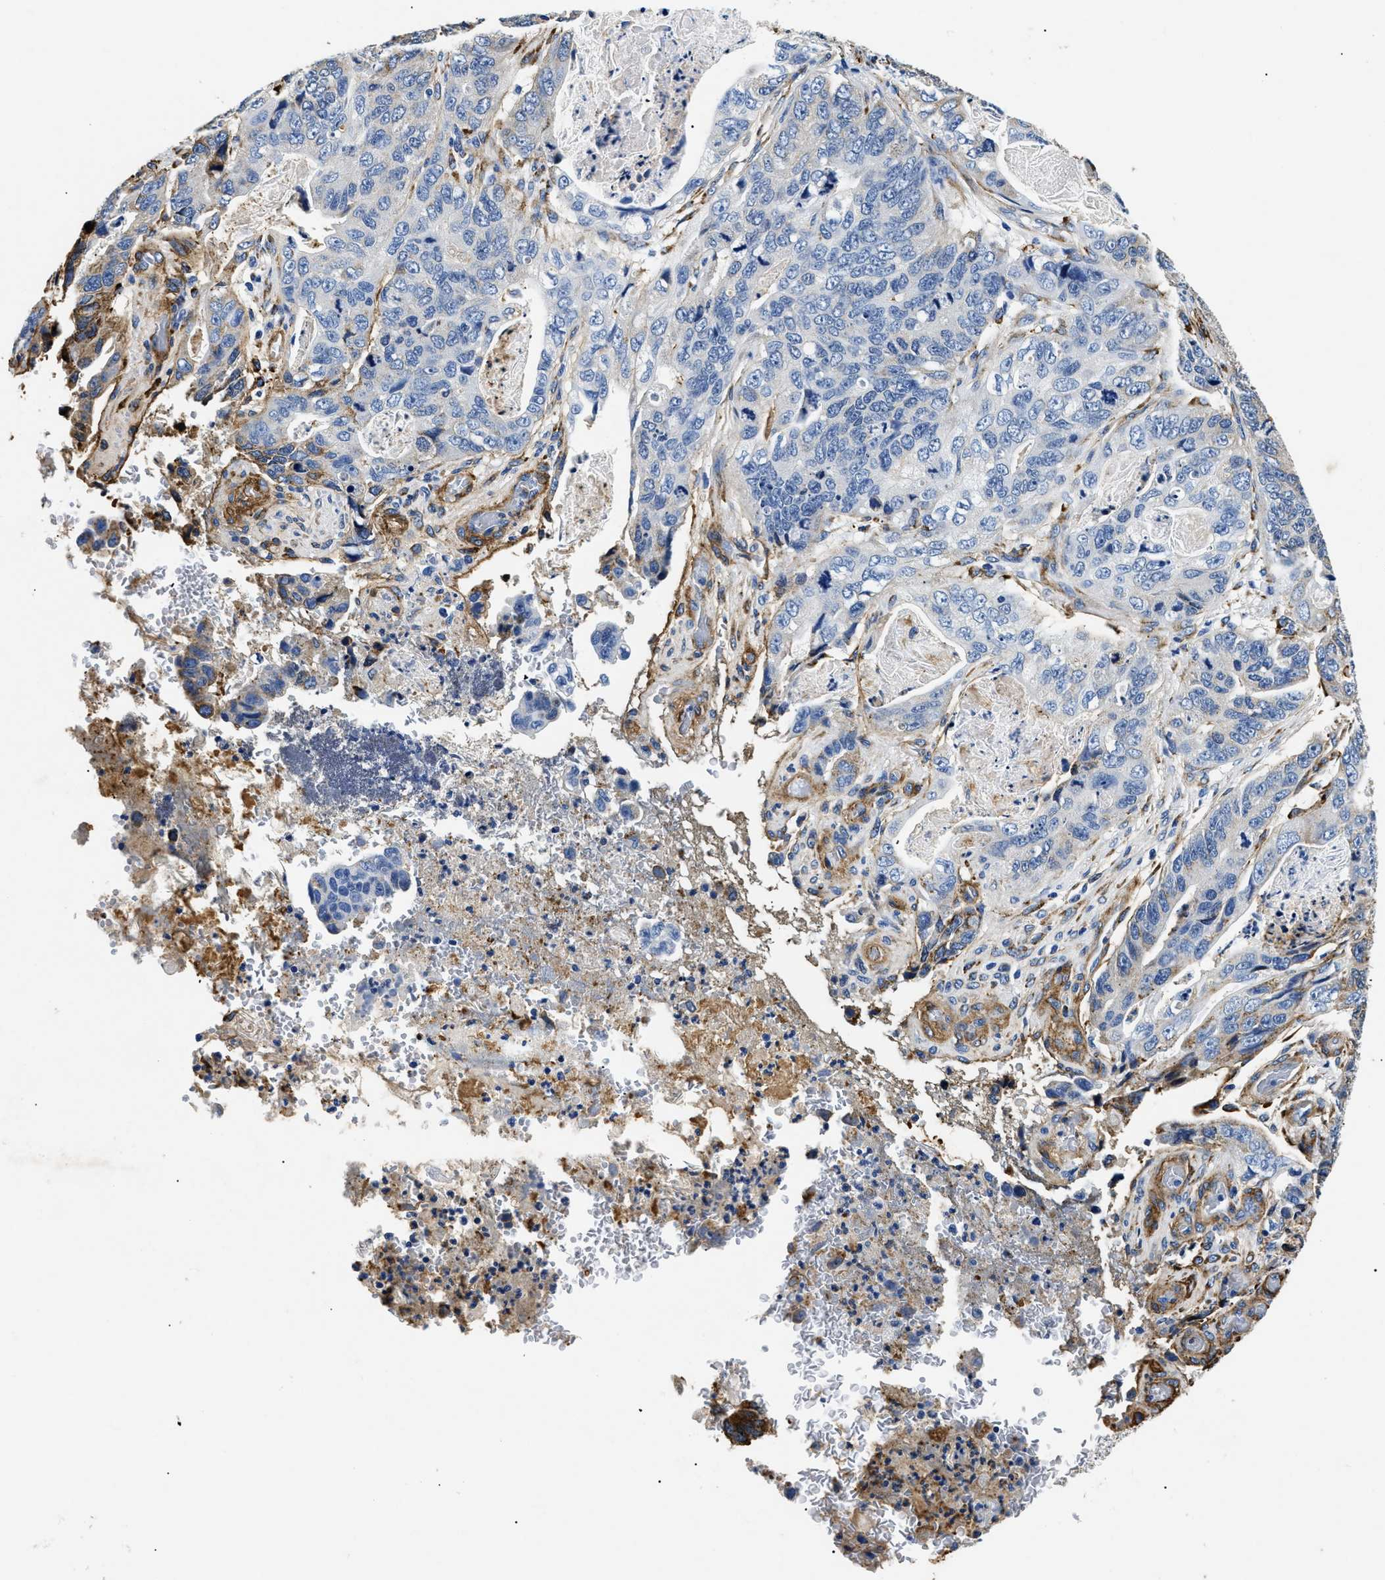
{"staining": {"intensity": "negative", "quantity": "none", "location": "none"}, "tissue": "stomach cancer", "cell_type": "Tumor cells", "image_type": "cancer", "snomed": [{"axis": "morphology", "description": "Adenocarcinoma, NOS"}, {"axis": "topography", "description": "Stomach"}], "caption": "IHC image of adenocarcinoma (stomach) stained for a protein (brown), which shows no staining in tumor cells.", "gene": "LAMA3", "patient": {"sex": "female", "age": 89}}